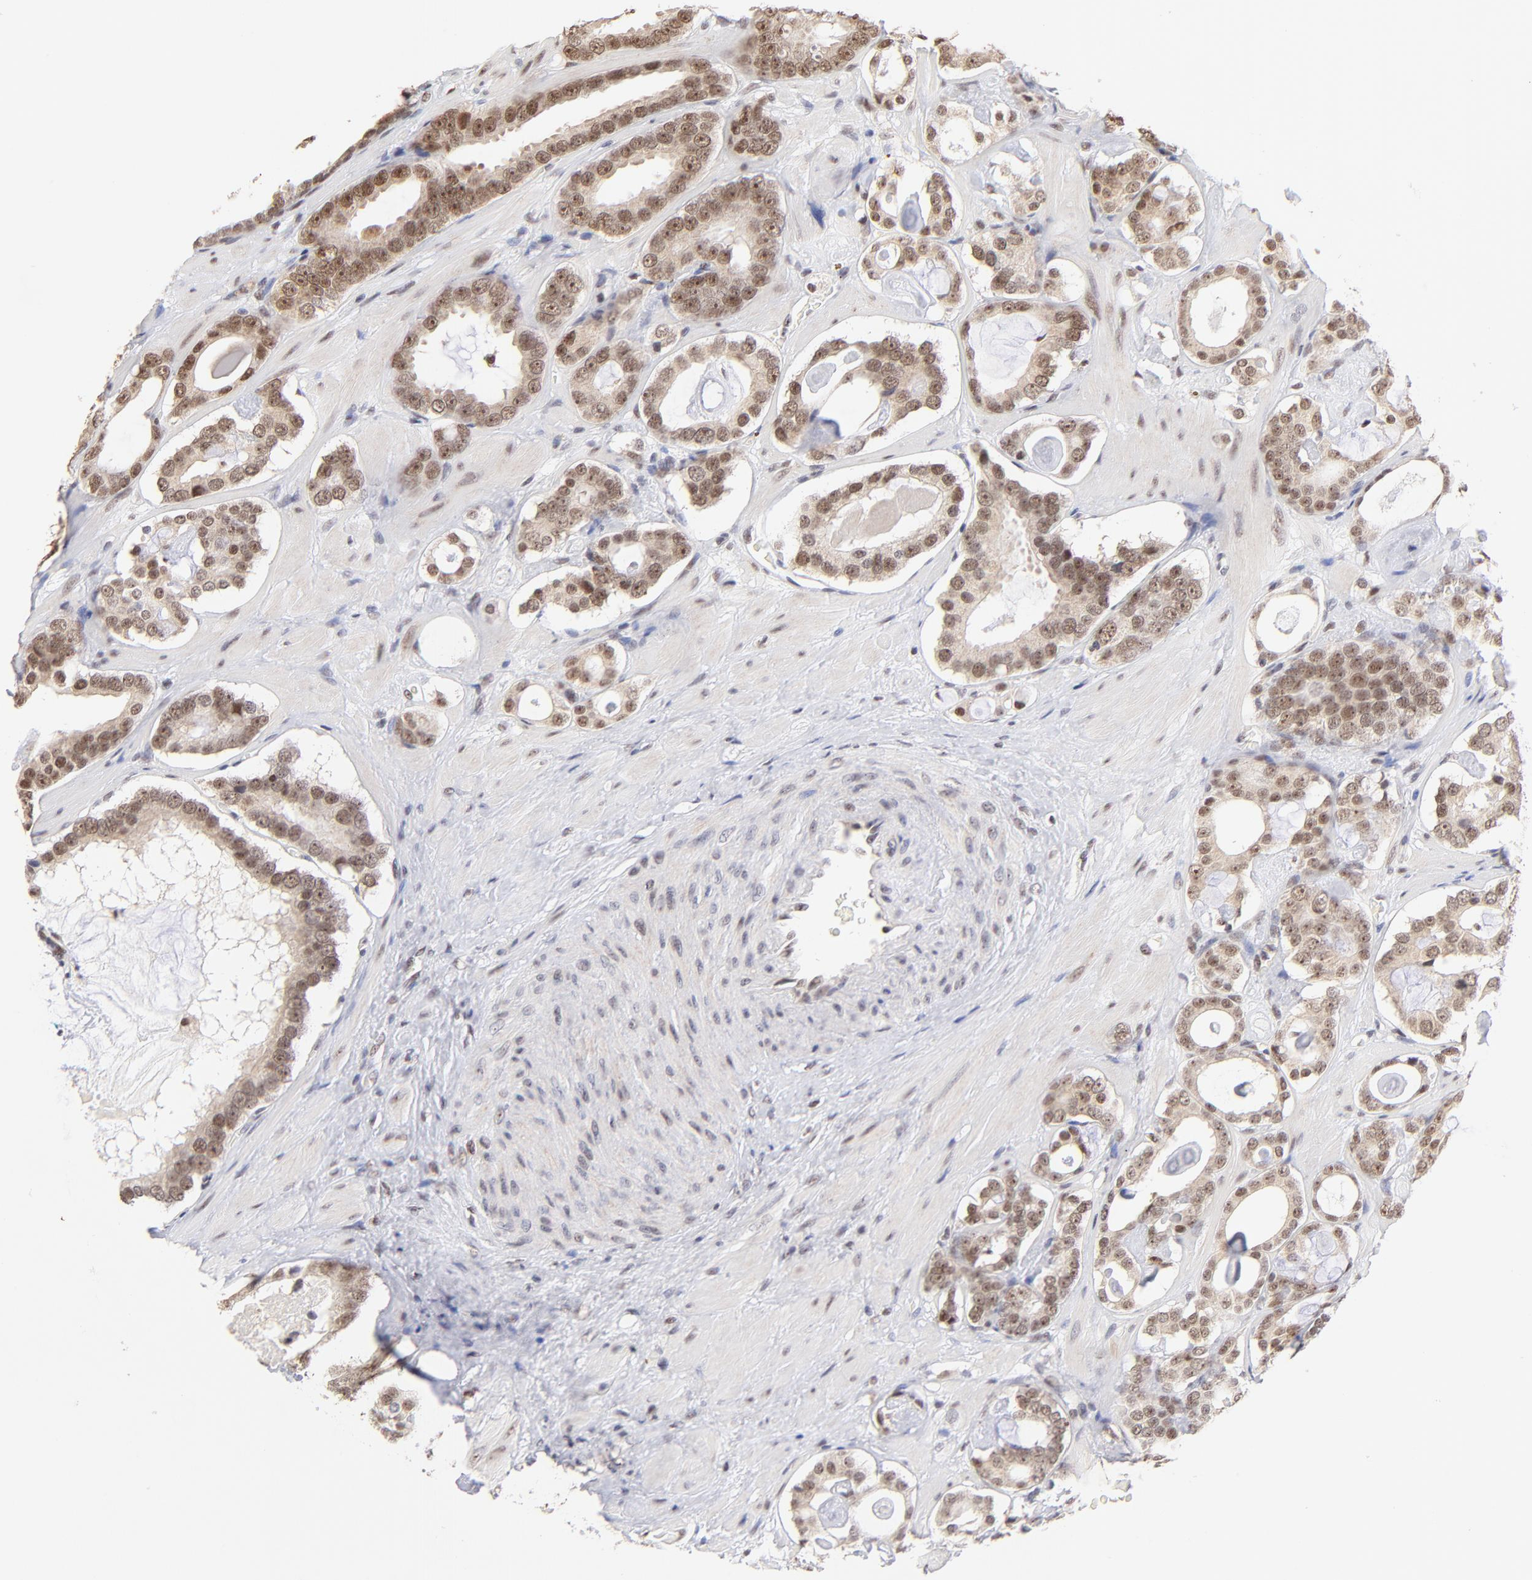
{"staining": {"intensity": "weak", "quantity": ">75%", "location": "cytoplasmic/membranous,nuclear"}, "tissue": "prostate cancer", "cell_type": "Tumor cells", "image_type": "cancer", "snomed": [{"axis": "morphology", "description": "Adenocarcinoma, Low grade"}, {"axis": "topography", "description": "Prostate"}], "caption": "Immunohistochemical staining of human prostate cancer exhibits weak cytoplasmic/membranous and nuclear protein expression in about >75% of tumor cells.", "gene": "ZNF670", "patient": {"sex": "male", "age": 57}}